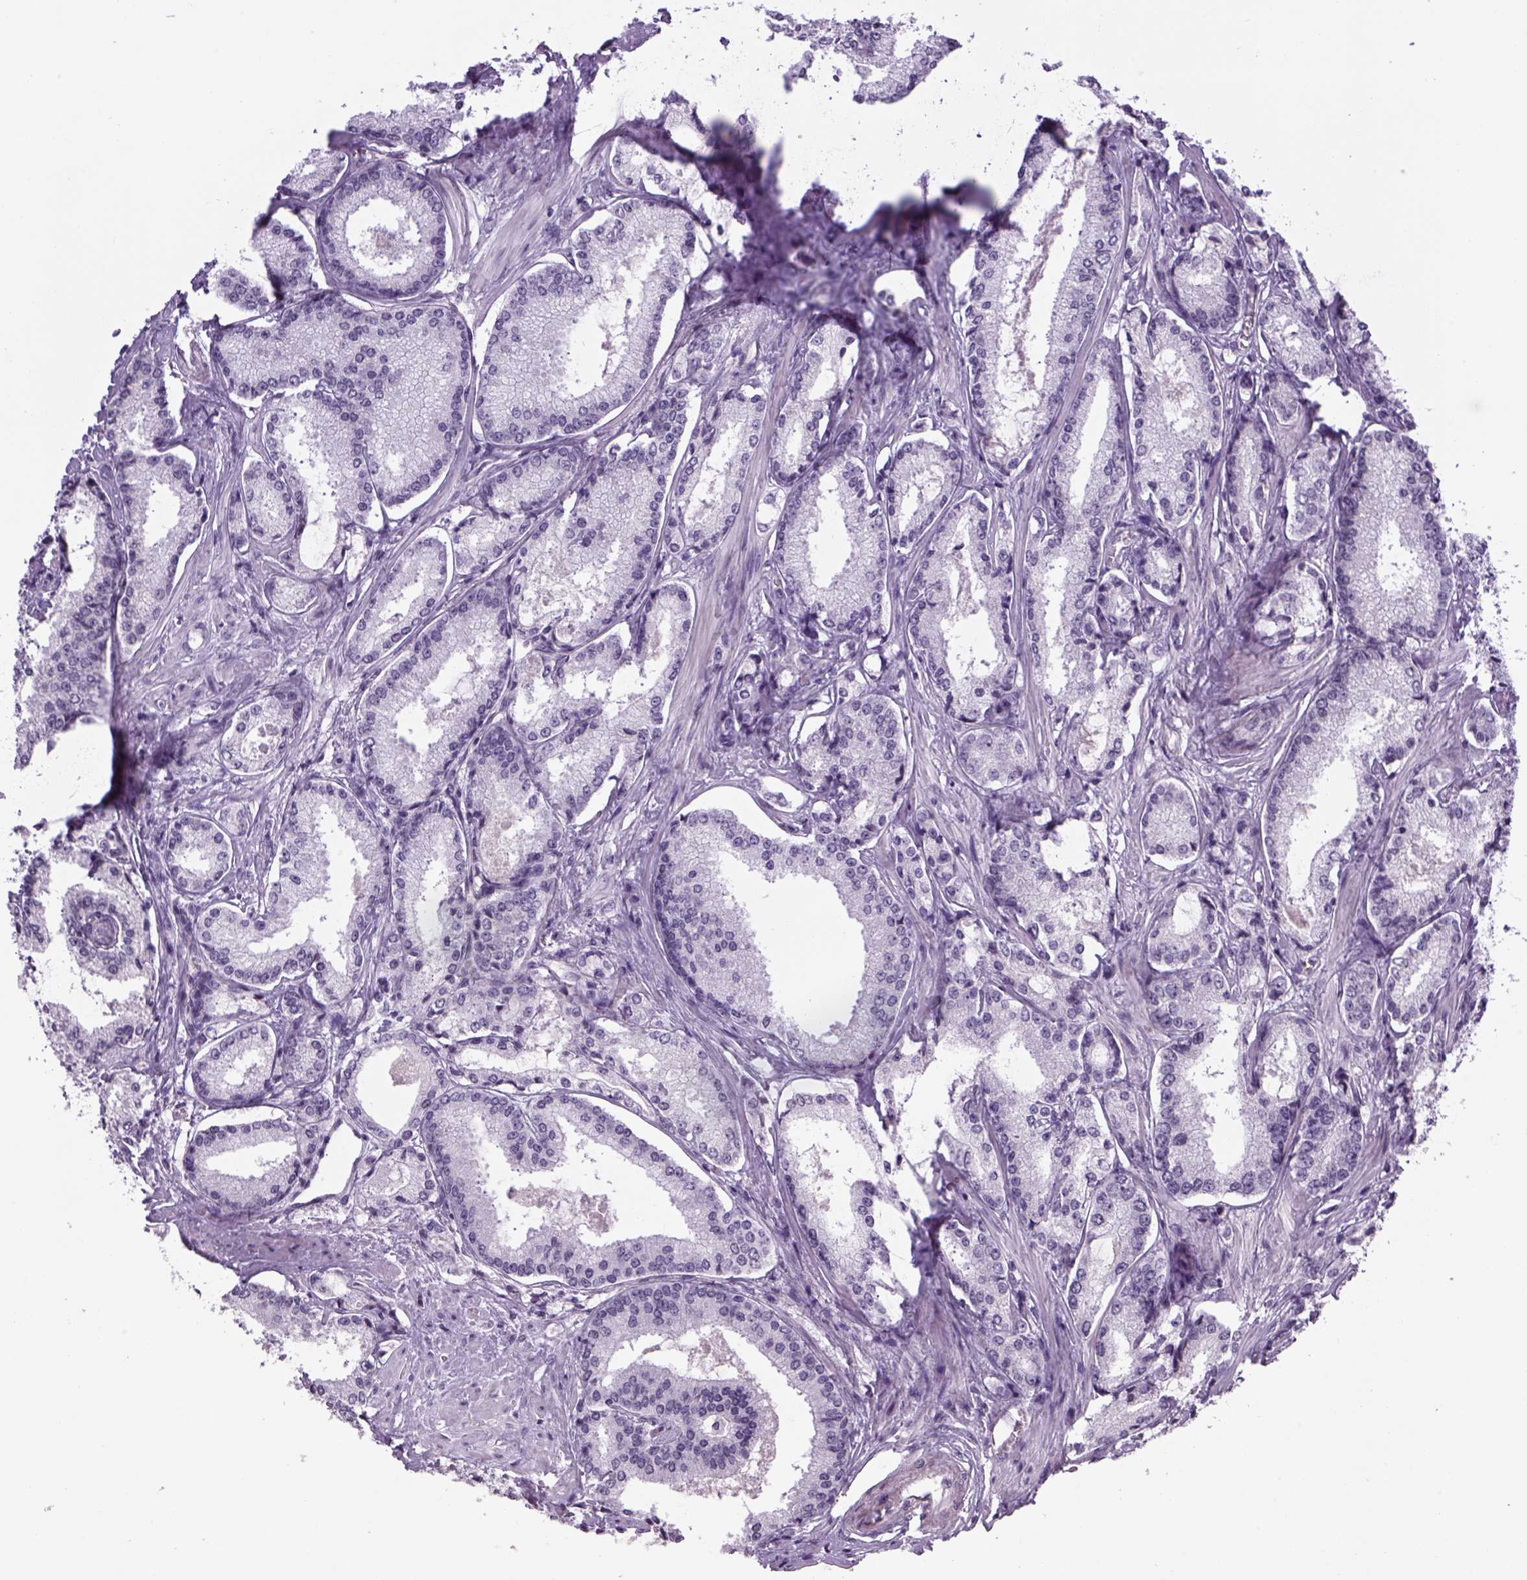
{"staining": {"intensity": "negative", "quantity": "none", "location": "none"}, "tissue": "prostate cancer", "cell_type": "Tumor cells", "image_type": "cancer", "snomed": [{"axis": "morphology", "description": "Adenocarcinoma, Low grade"}, {"axis": "topography", "description": "Prostate"}], "caption": "Prostate cancer was stained to show a protein in brown. There is no significant expression in tumor cells.", "gene": "PRRT1", "patient": {"sex": "male", "age": 56}}